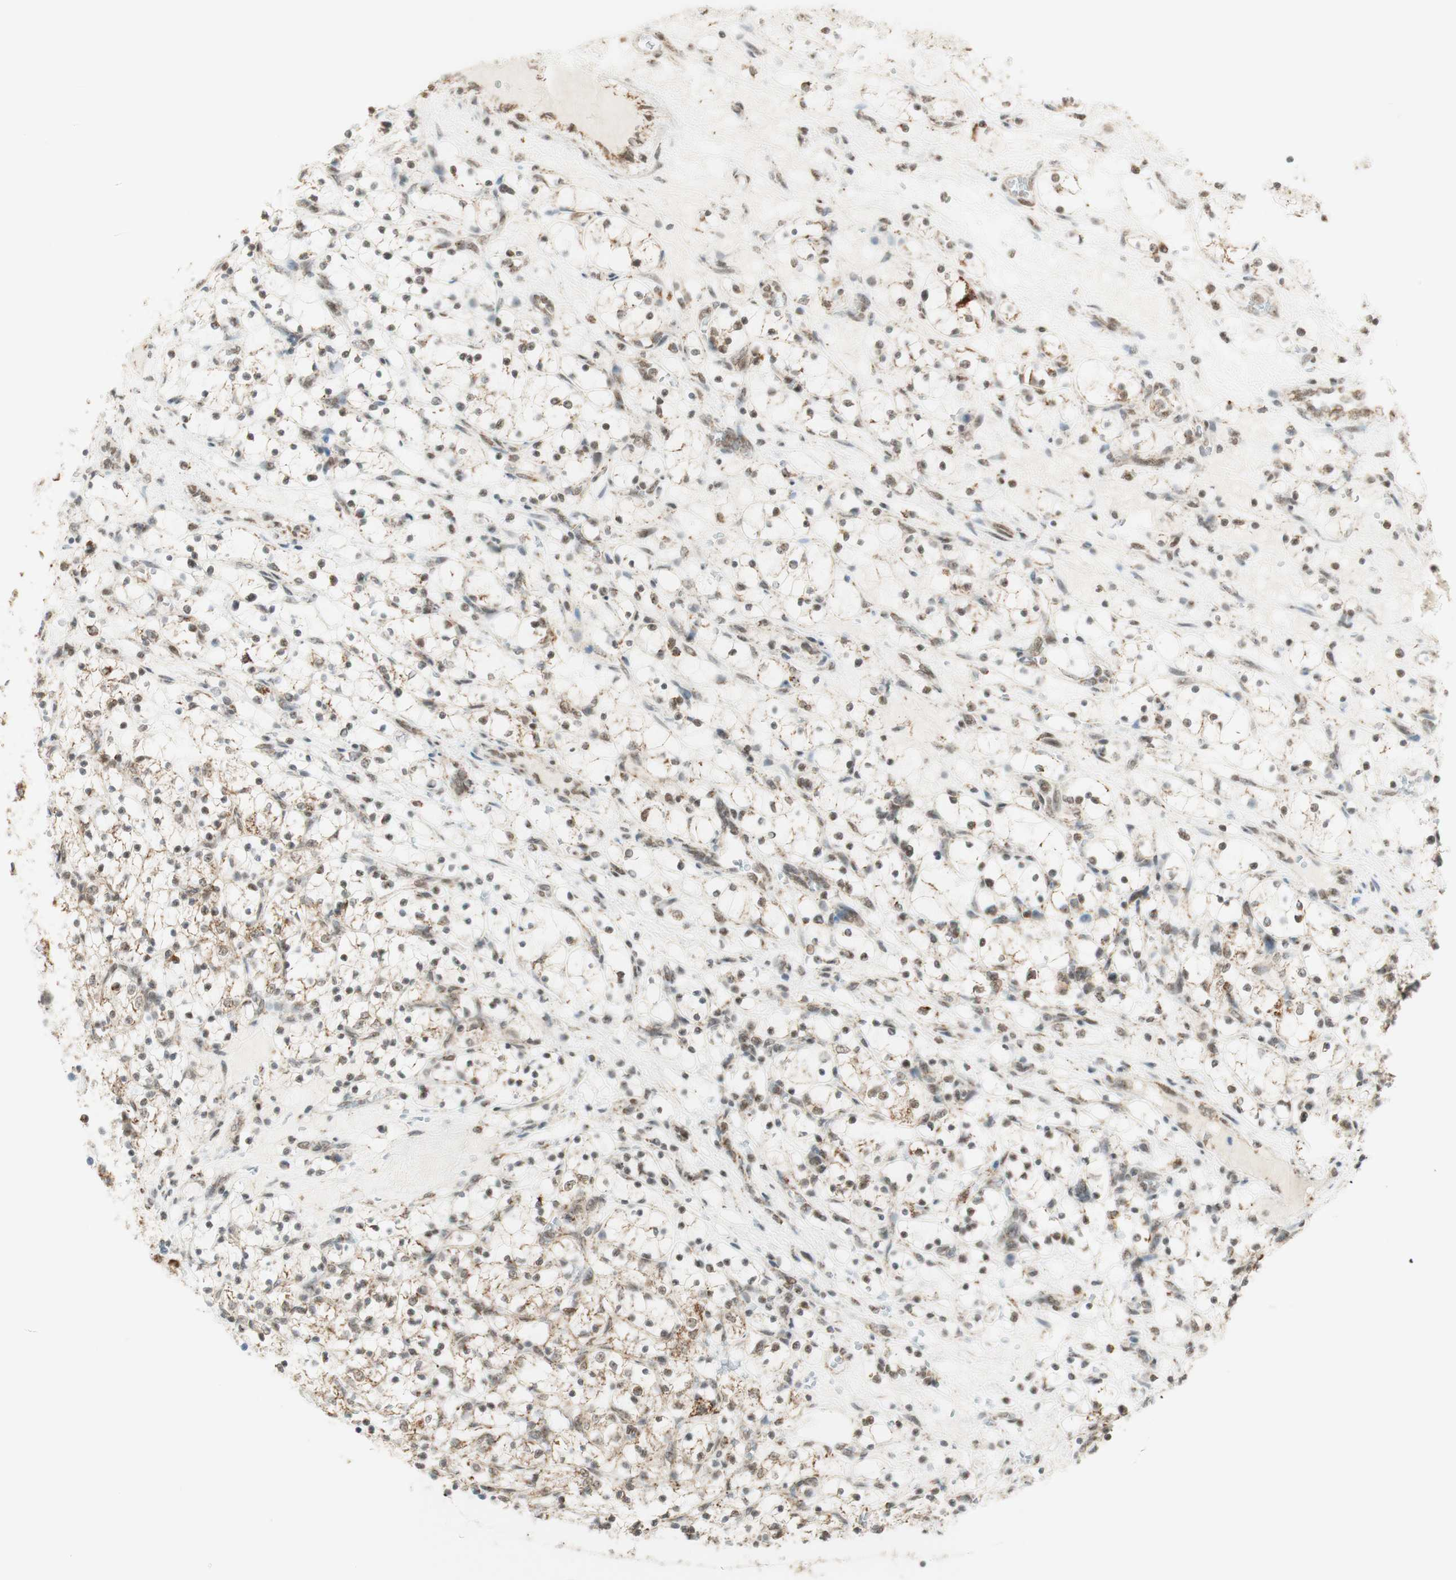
{"staining": {"intensity": "moderate", "quantity": "25%-75%", "location": "cytoplasmic/membranous,nuclear"}, "tissue": "renal cancer", "cell_type": "Tumor cells", "image_type": "cancer", "snomed": [{"axis": "morphology", "description": "Adenocarcinoma, NOS"}, {"axis": "topography", "description": "Kidney"}], "caption": "Immunohistochemistry photomicrograph of human renal adenocarcinoma stained for a protein (brown), which displays medium levels of moderate cytoplasmic/membranous and nuclear expression in approximately 25%-75% of tumor cells.", "gene": "ZNF782", "patient": {"sex": "female", "age": 69}}